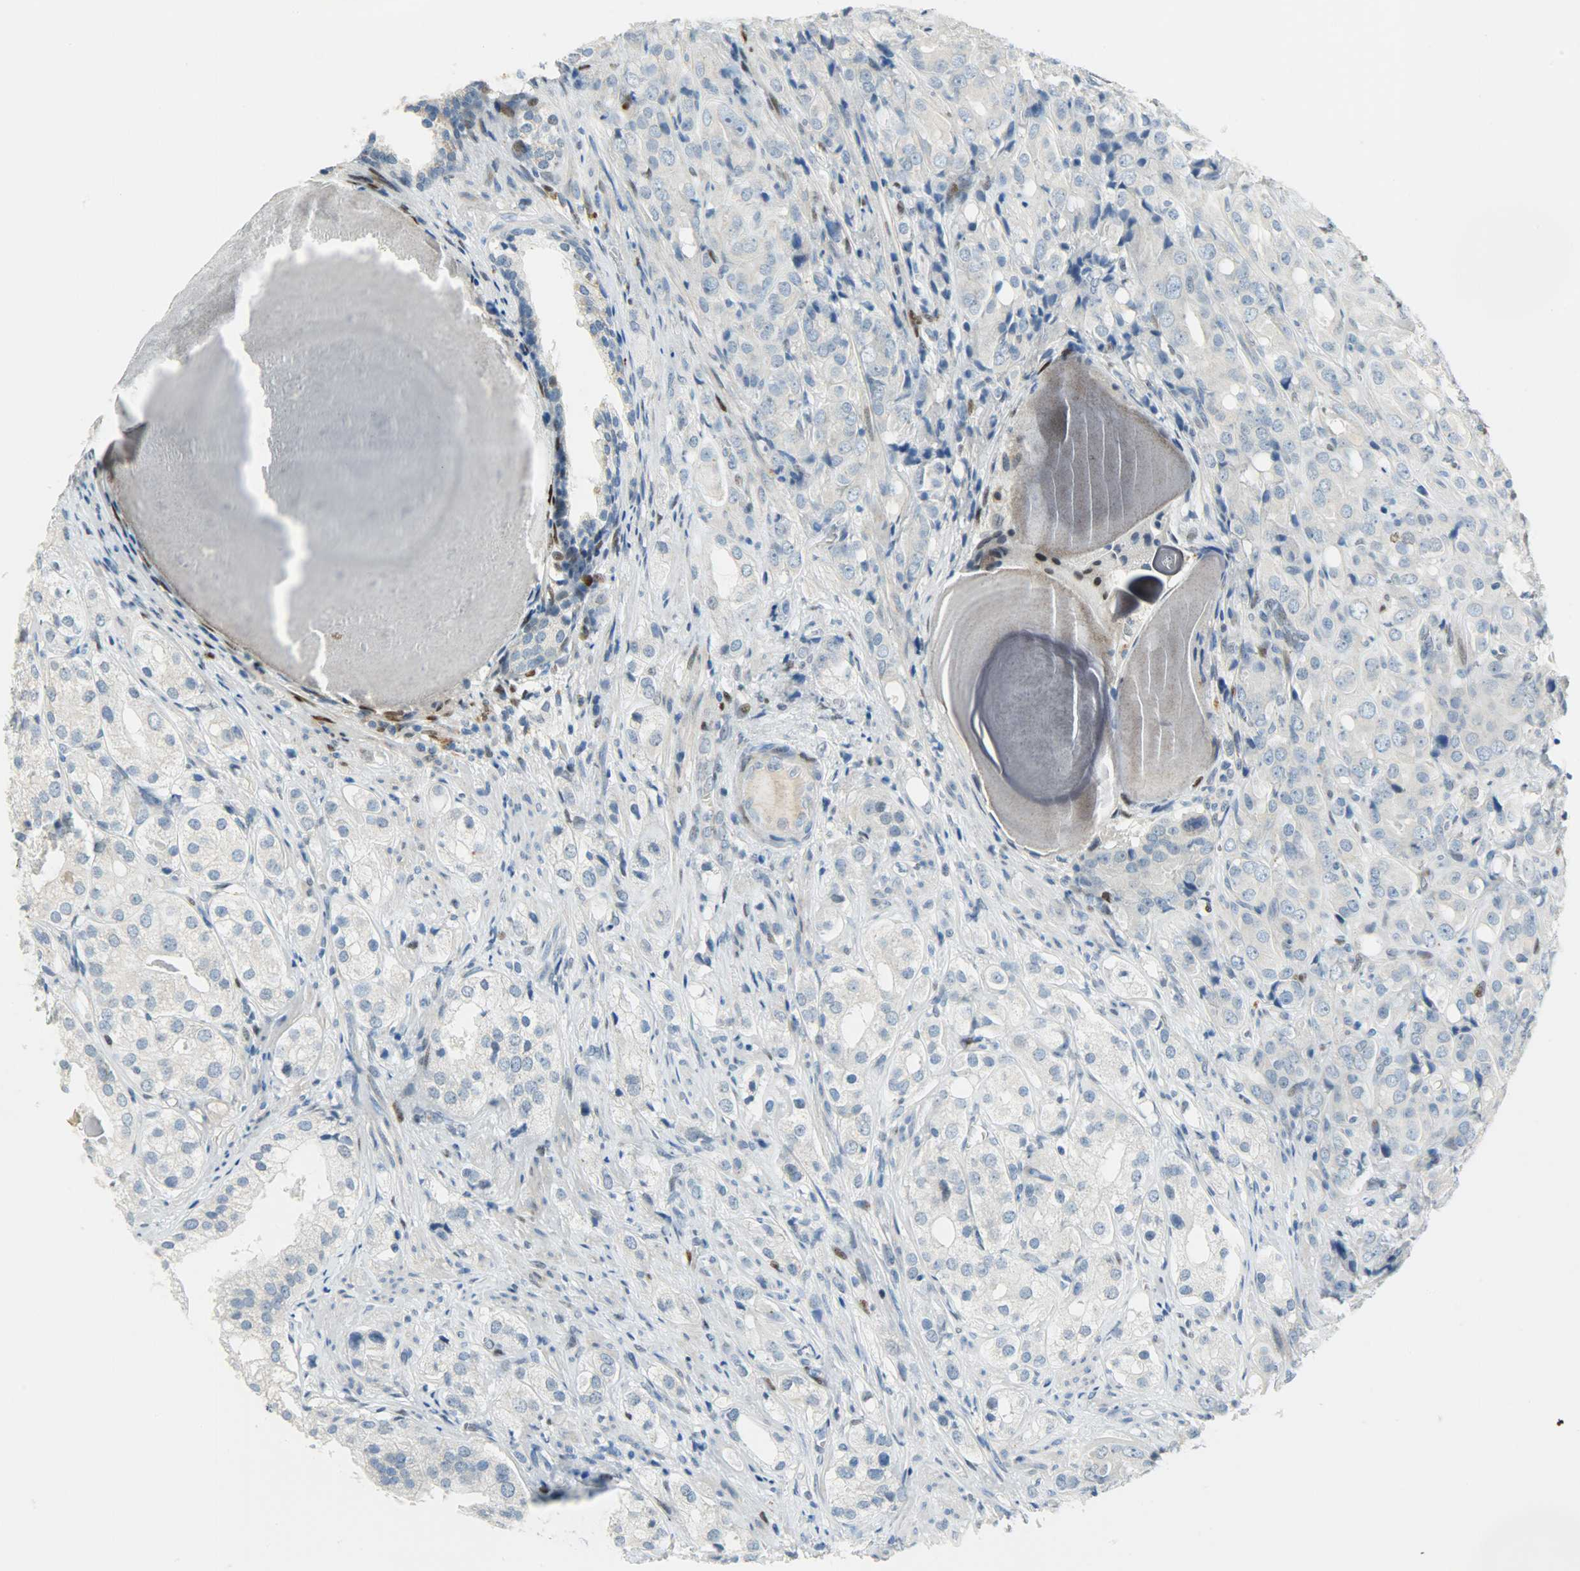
{"staining": {"intensity": "weak", "quantity": "<25%", "location": "nuclear"}, "tissue": "prostate cancer", "cell_type": "Tumor cells", "image_type": "cancer", "snomed": [{"axis": "morphology", "description": "Adenocarcinoma, High grade"}, {"axis": "topography", "description": "Prostate"}], "caption": "Immunohistochemistry image of neoplastic tissue: human adenocarcinoma (high-grade) (prostate) stained with DAB displays no significant protein positivity in tumor cells.", "gene": "JUNB", "patient": {"sex": "male", "age": 68}}